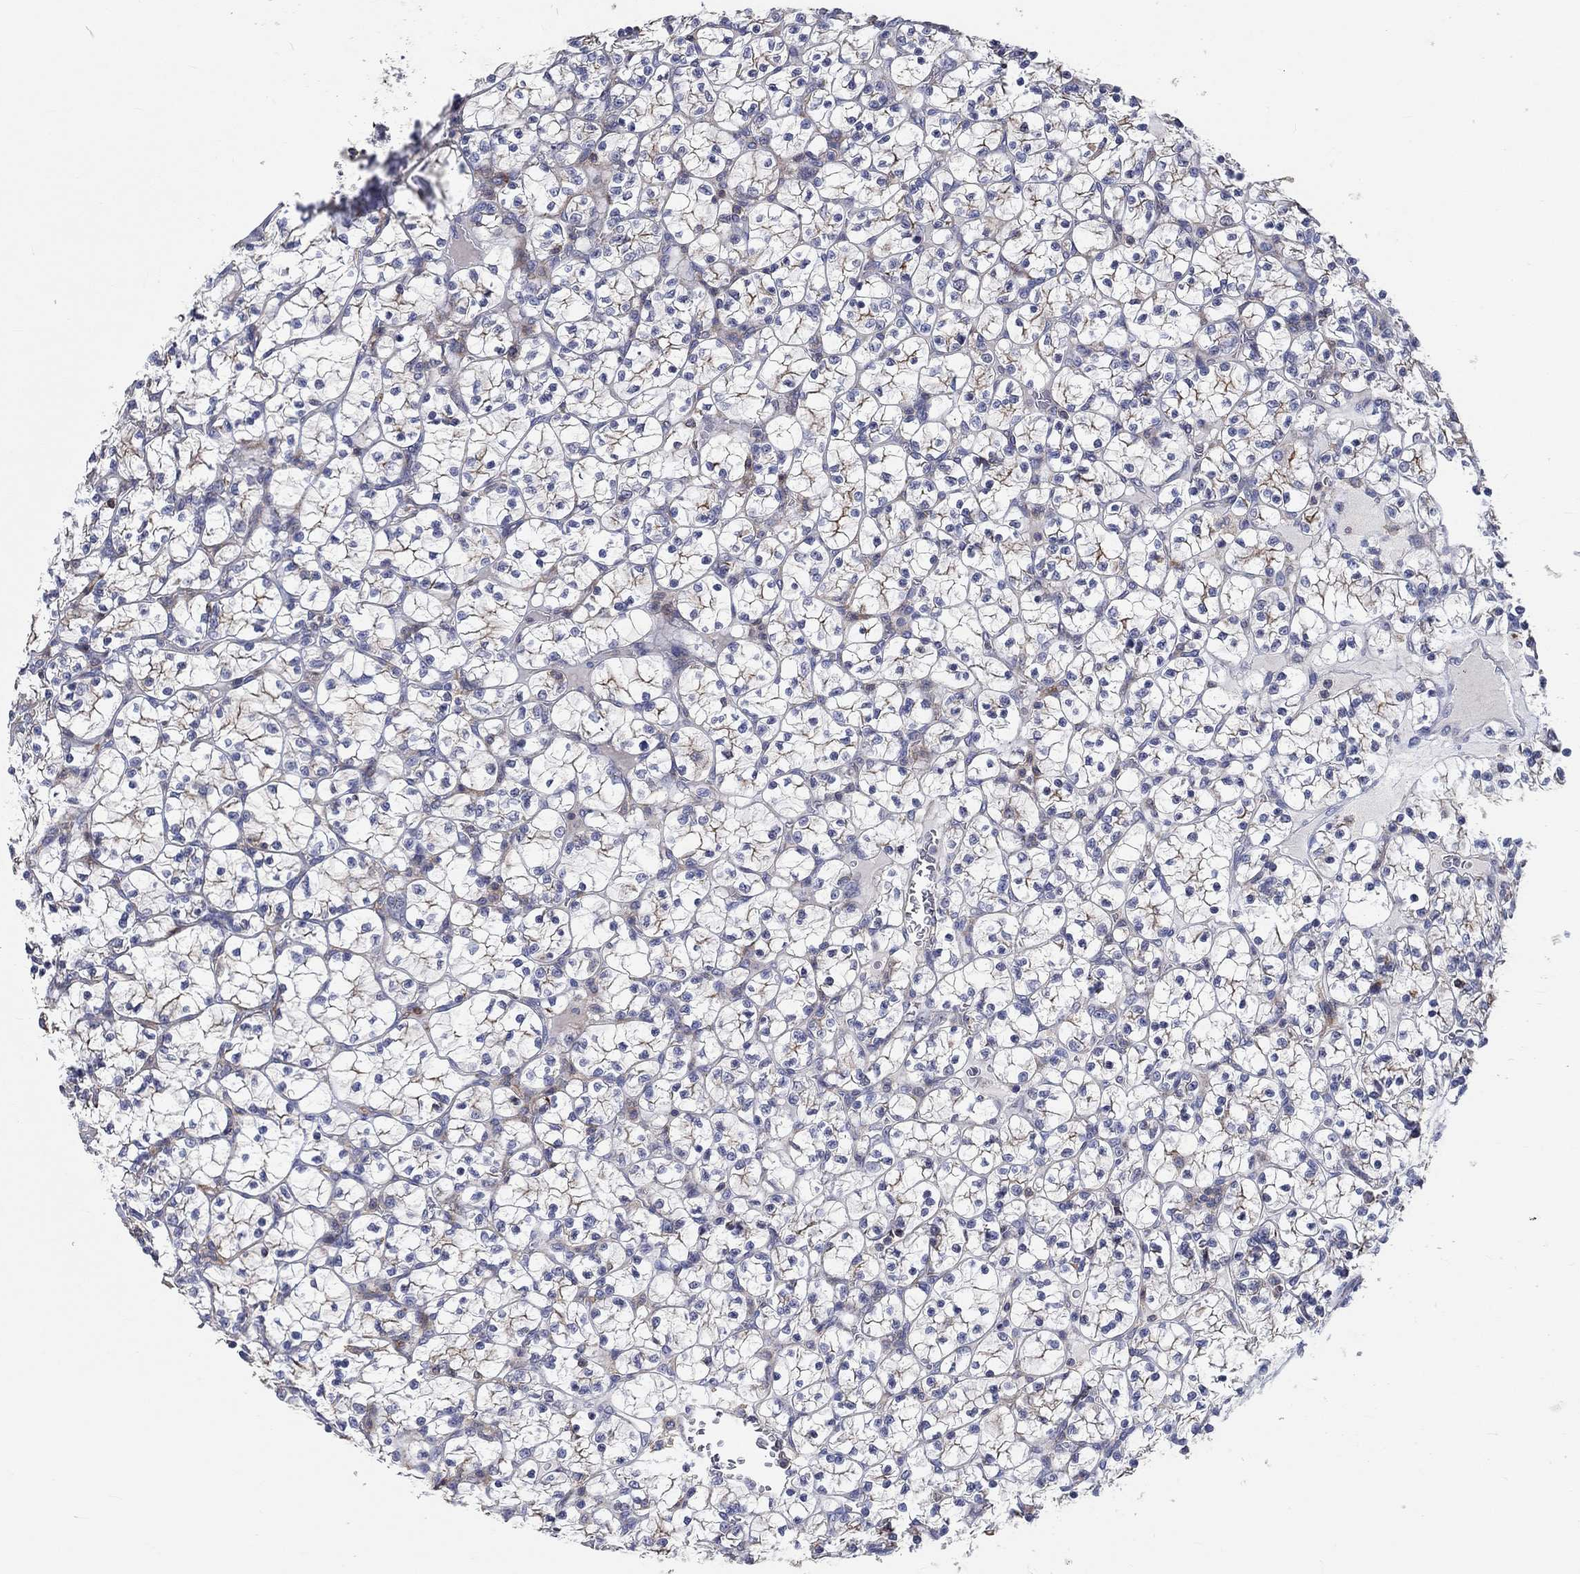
{"staining": {"intensity": "strong", "quantity": "<25%", "location": "cytoplasmic/membranous"}, "tissue": "renal cancer", "cell_type": "Tumor cells", "image_type": "cancer", "snomed": [{"axis": "morphology", "description": "Adenocarcinoma, NOS"}, {"axis": "topography", "description": "Kidney"}], "caption": "Immunohistochemical staining of renal cancer (adenocarcinoma) exhibits medium levels of strong cytoplasmic/membranous protein staining in approximately <25% of tumor cells.", "gene": "TNFAIP8L3", "patient": {"sex": "female", "age": 89}}